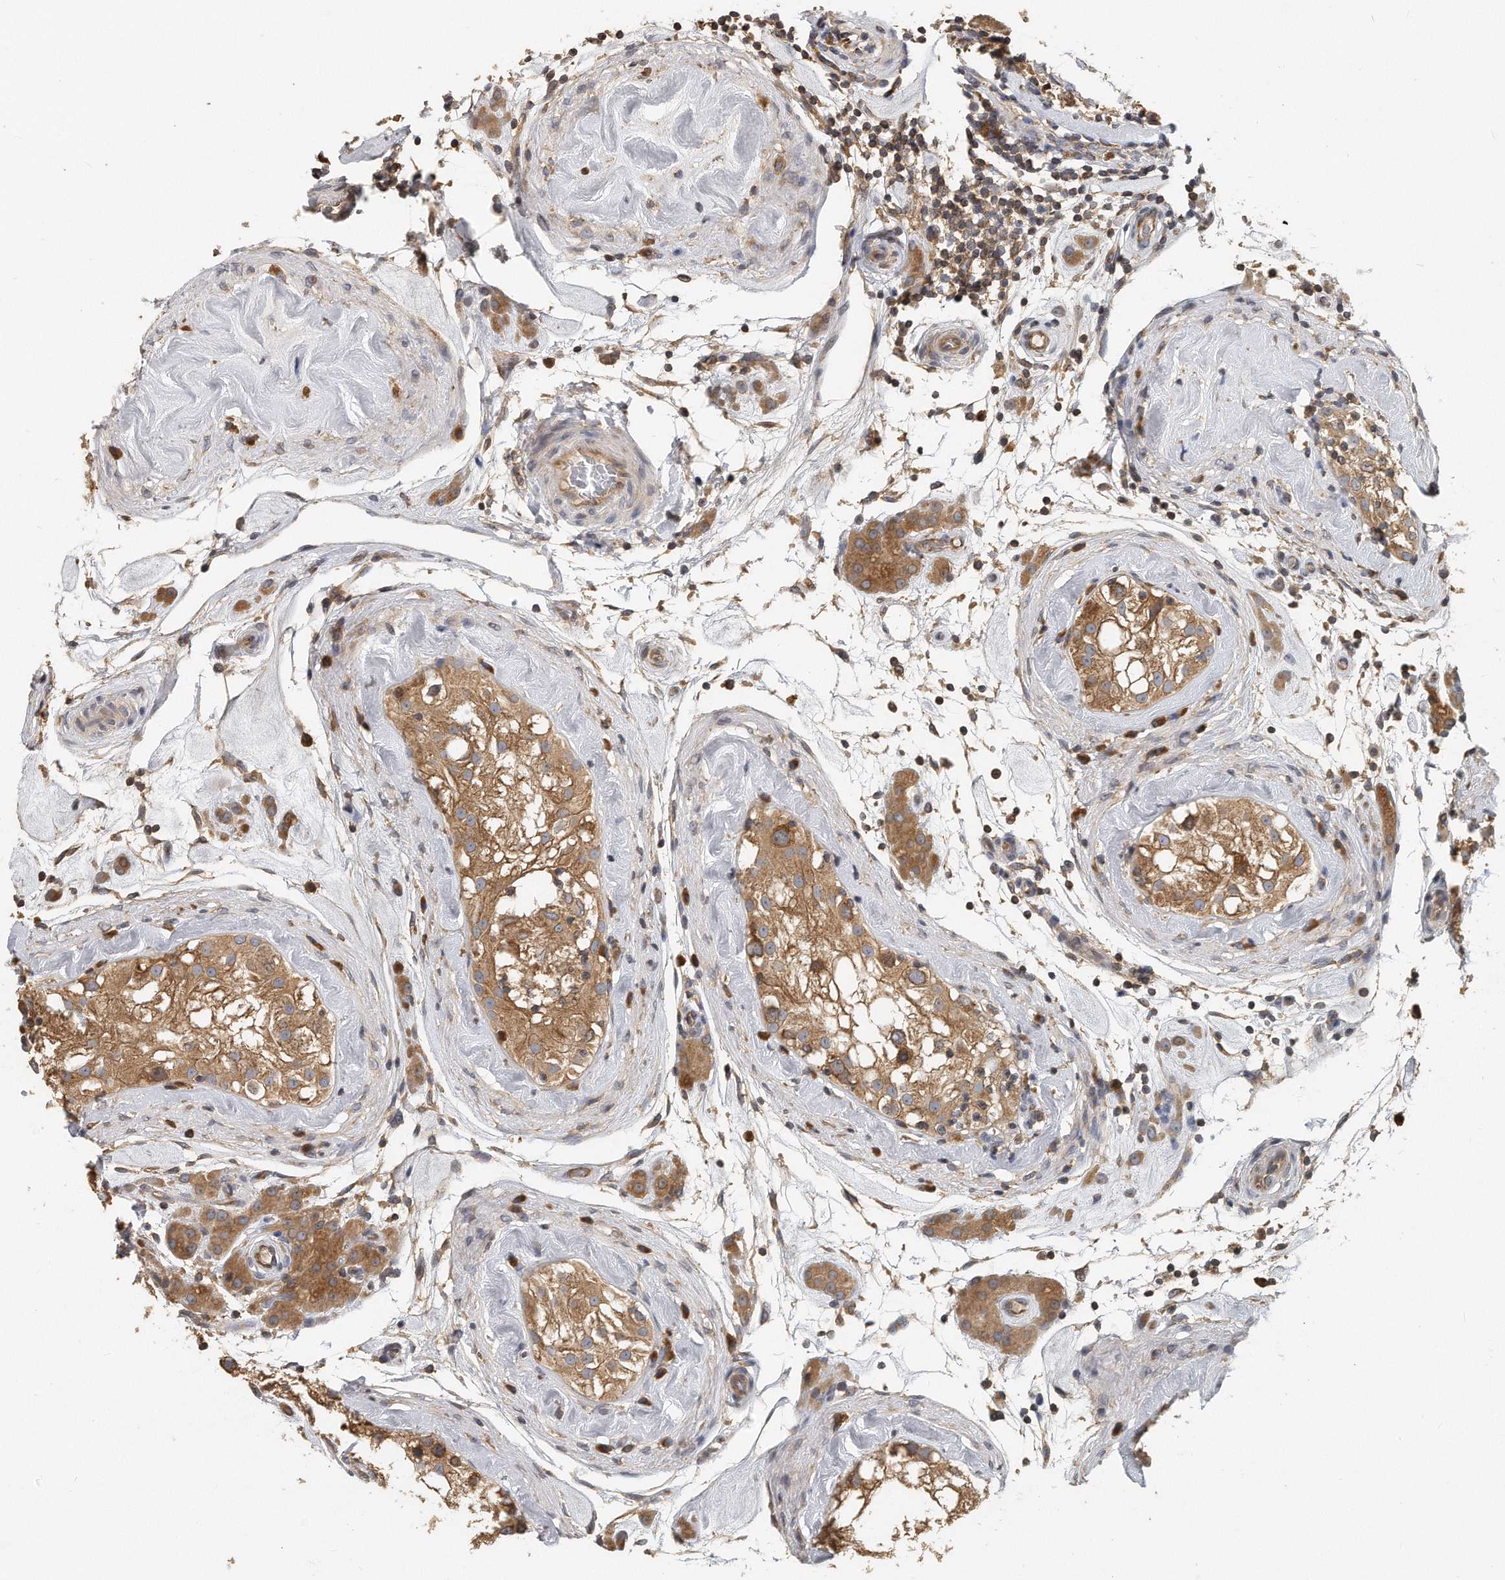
{"staining": {"intensity": "moderate", "quantity": ">75%", "location": "cytoplasmic/membranous"}, "tissue": "testis", "cell_type": "Cells in seminiferous ducts", "image_type": "normal", "snomed": [{"axis": "morphology", "description": "Normal tissue, NOS"}, {"axis": "topography", "description": "Testis"}], "caption": "Immunohistochemistry (IHC) photomicrograph of benign testis: testis stained using immunohistochemistry (IHC) exhibits medium levels of moderate protein expression localized specifically in the cytoplasmic/membranous of cells in seminiferous ducts, appearing as a cytoplasmic/membranous brown color.", "gene": "EIF3I", "patient": {"sex": "male", "age": 46}}